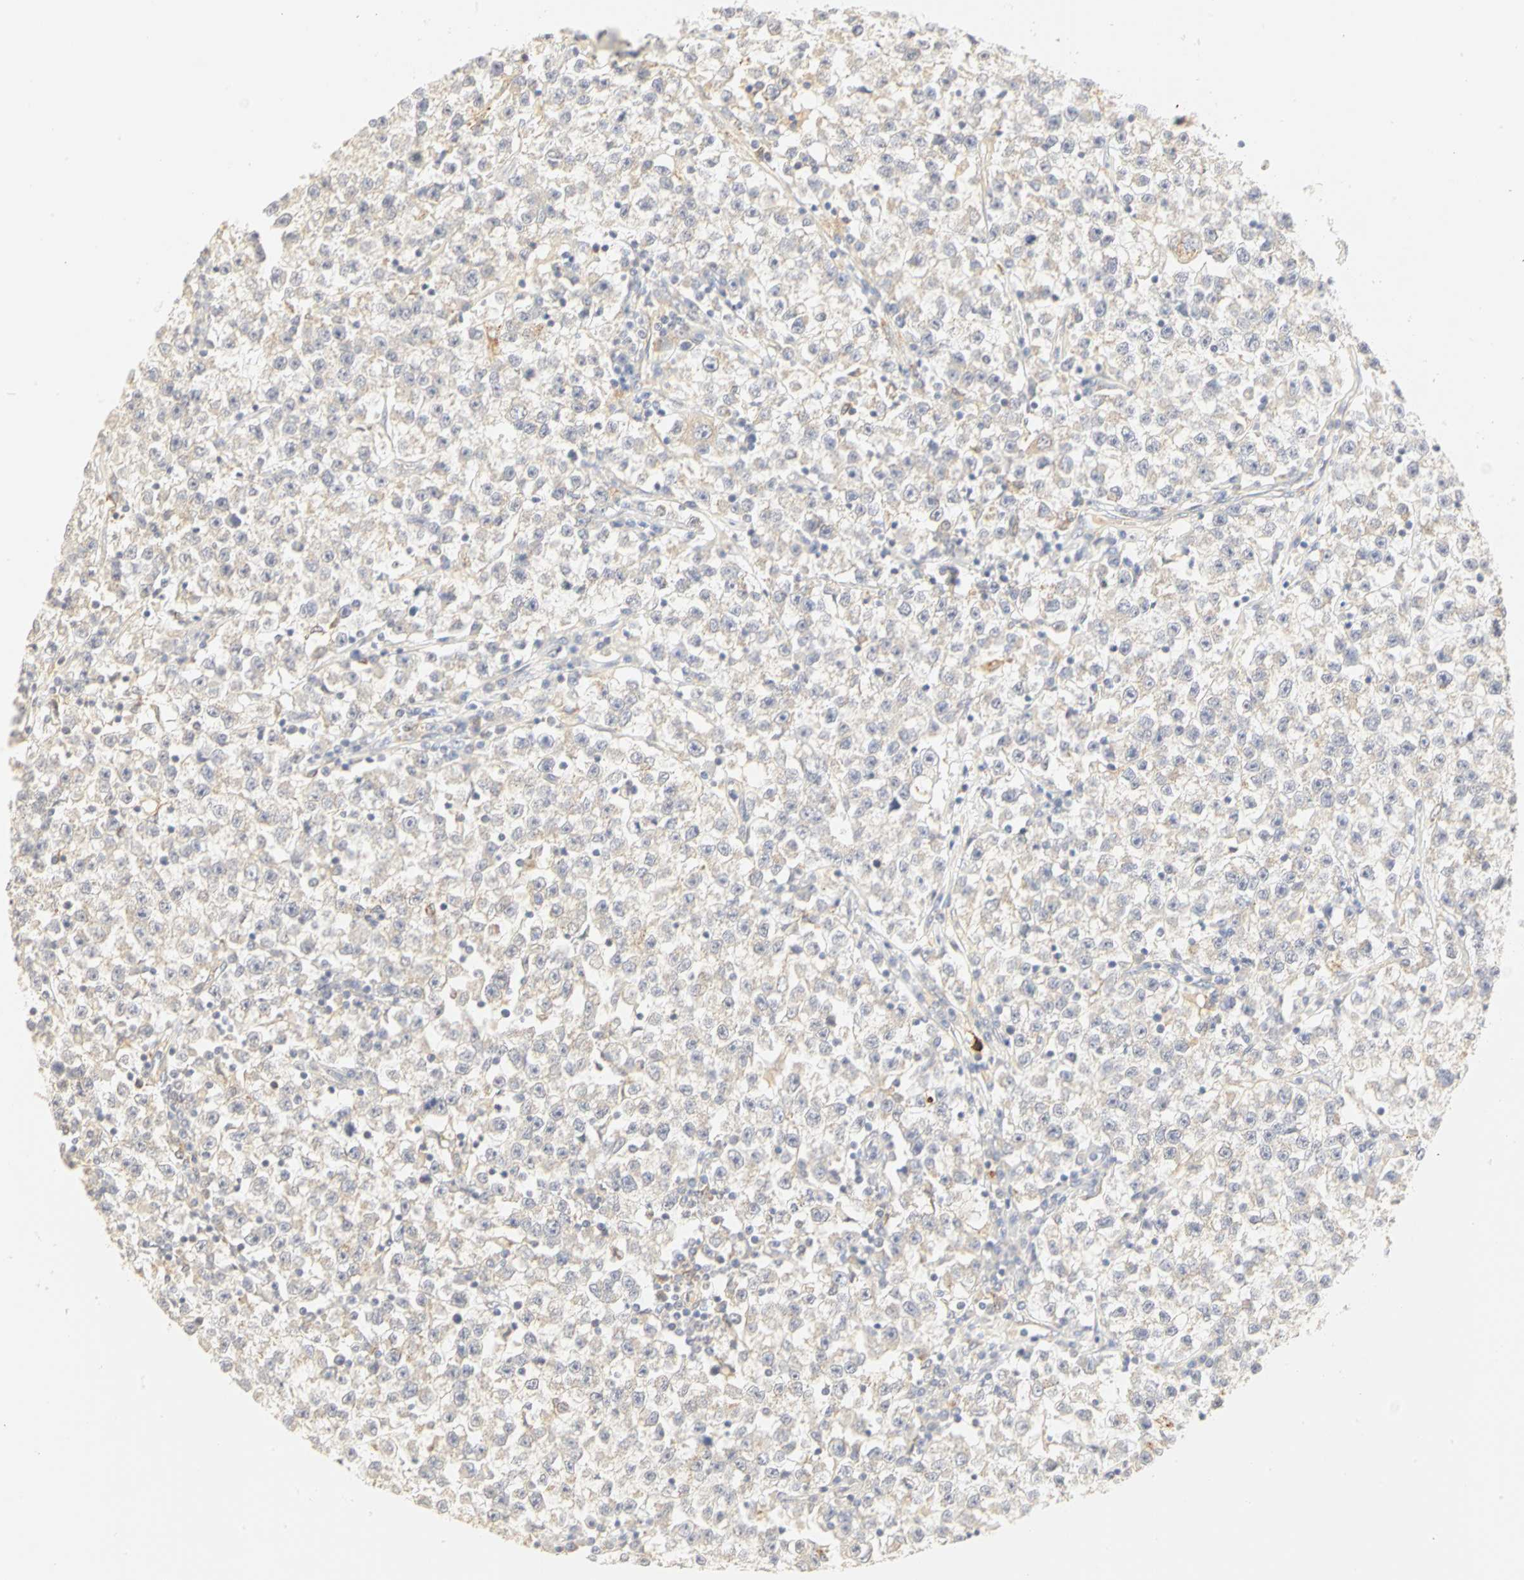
{"staining": {"intensity": "weak", "quantity": ">75%", "location": "cytoplasmic/membranous"}, "tissue": "testis cancer", "cell_type": "Tumor cells", "image_type": "cancer", "snomed": [{"axis": "morphology", "description": "Seminoma, NOS"}, {"axis": "topography", "description": "Testis"}], "caption": "About >75% of tumor cells in testis cancer reveal weak cytoplasmic/membranous protein staining as visualized by brown immunohistochemical staining.", "gene": "GNRH2", "patient": {"sex": "male", "age": 22}}